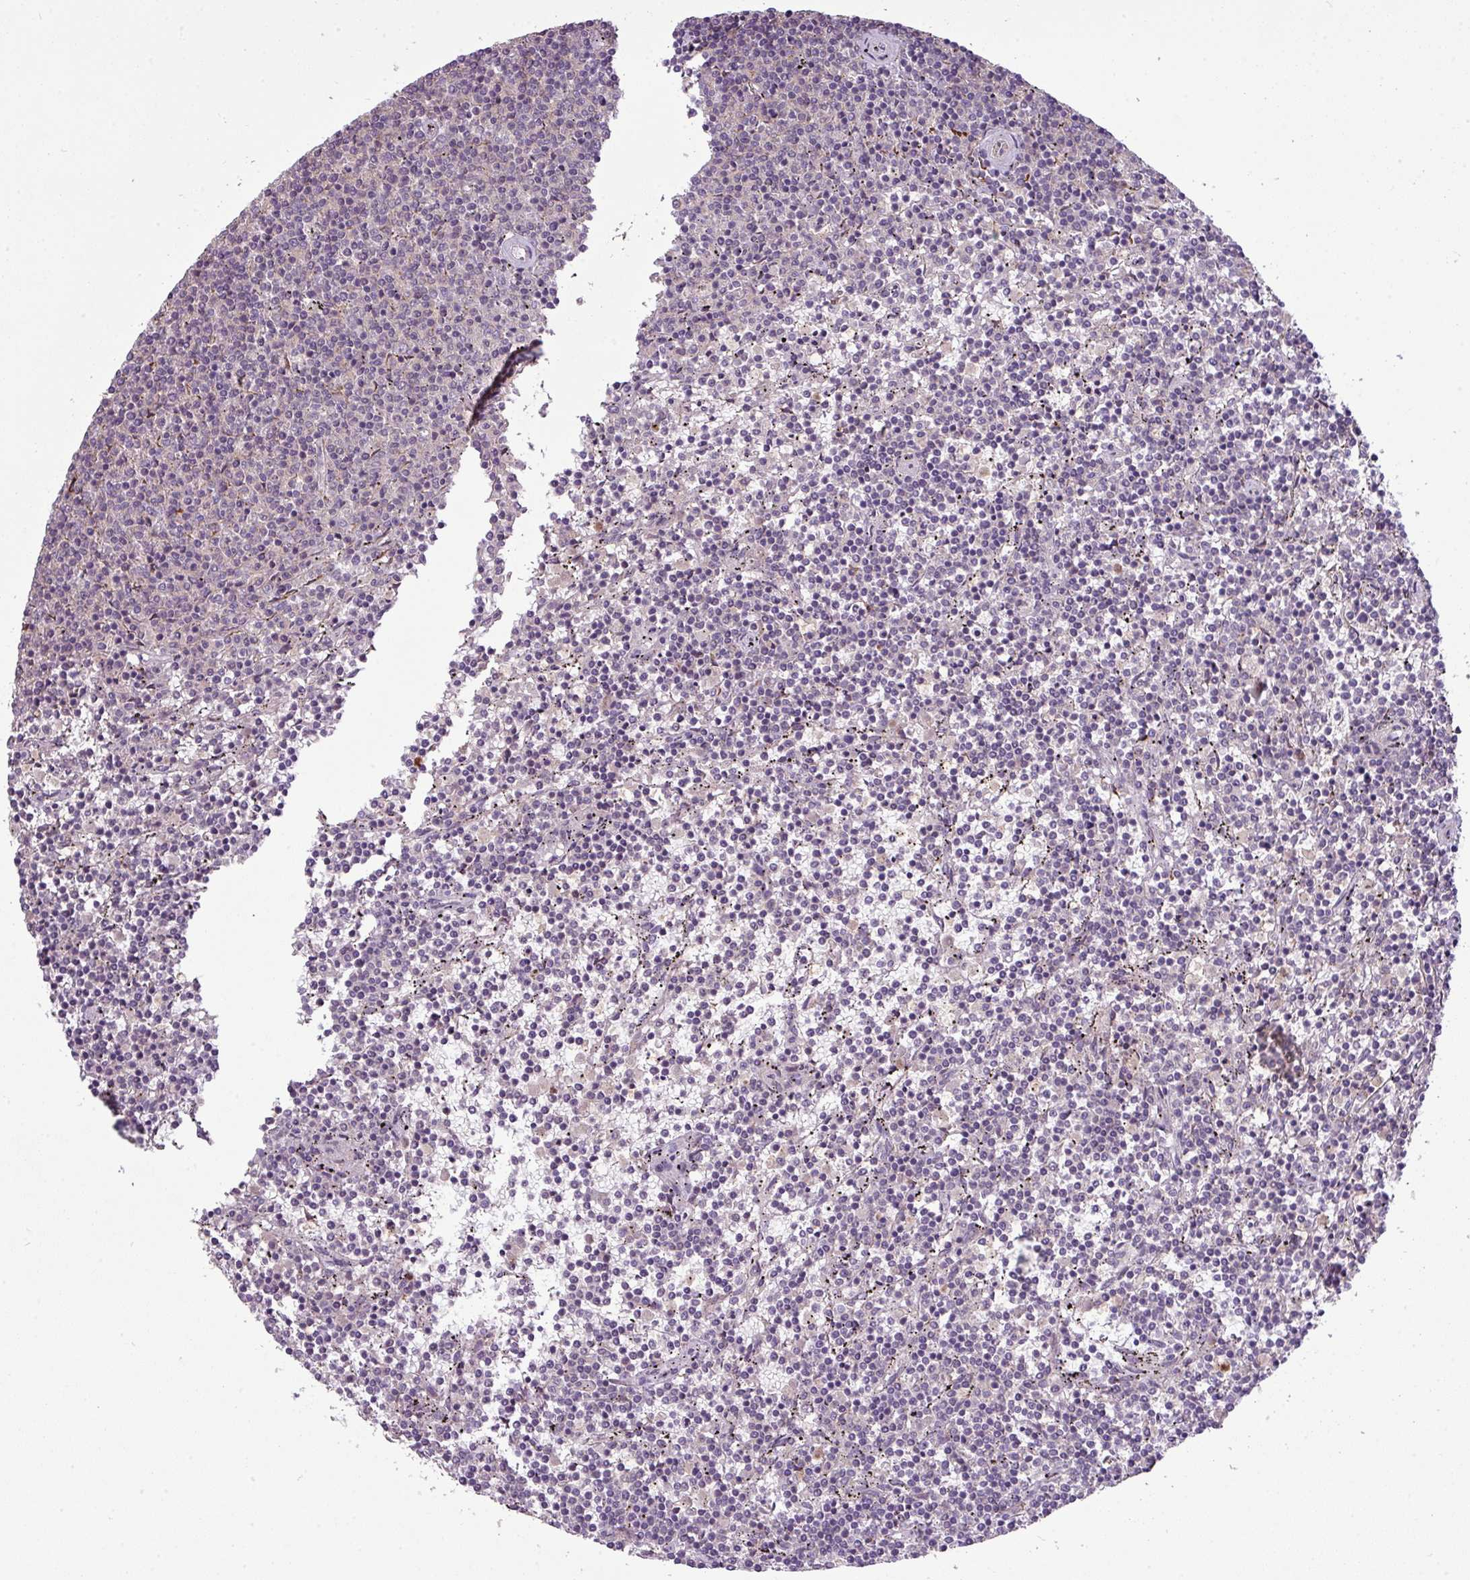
{"staining": {"intensity": "negative", "quantity": "none", "location": "none"}, "tissue": "lymphoma", "cell_type": "Tumor cells", "image_type": "cancer", "snomed": [{"axis": "morphology", "description": "Malignant lymphoma, non-Hodgkin's type, Low grade"}, {"axis": "topography", "description": "Spleen"}], "caption": "Lymphoma stained for a protein using immunohistochemistry shows no positivity tumor cells.", "gene": "PAPLN", "patient": {"sex": "female", "age": 50}}